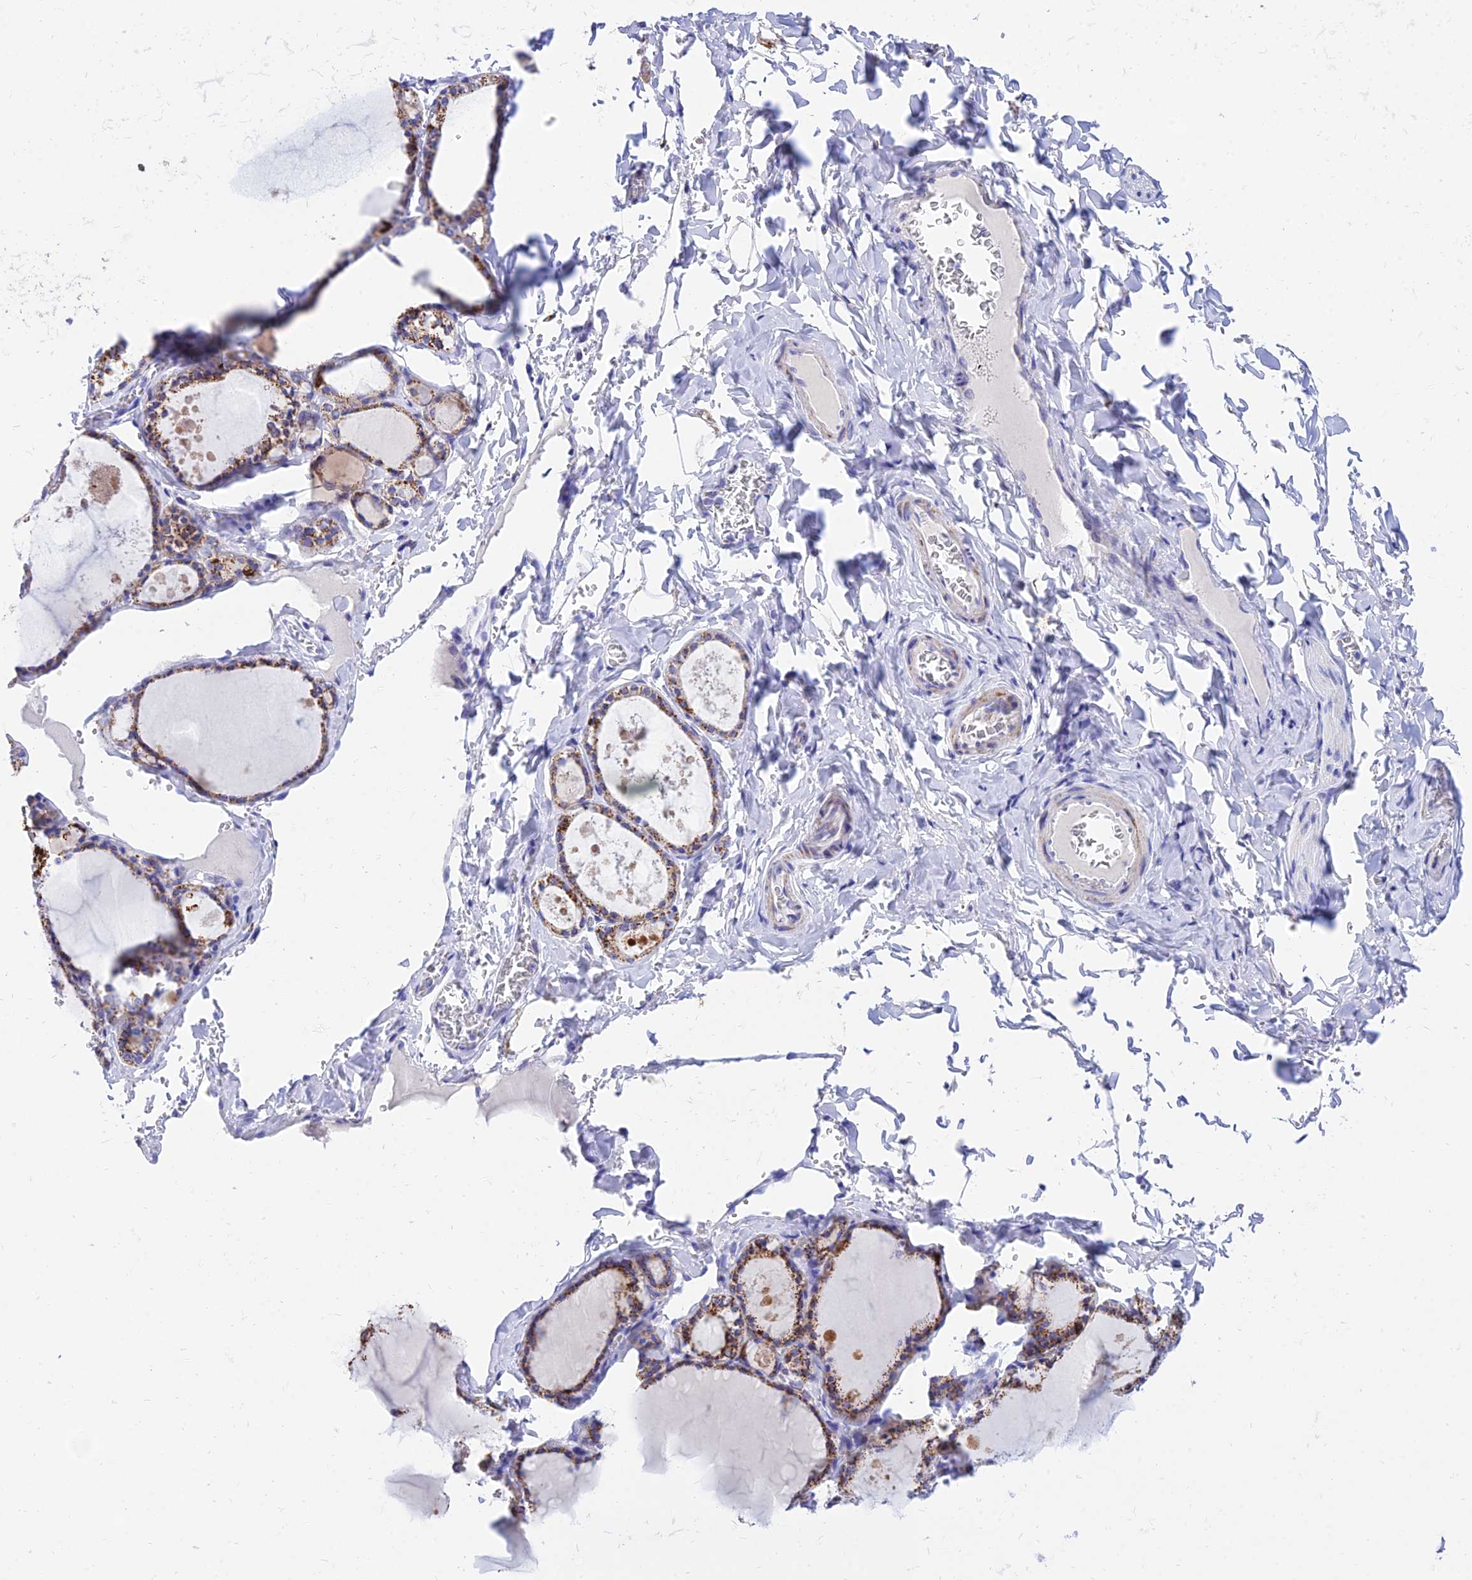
{"staining": {"intensity": "moderate", "quantity": ">75%", "location": "cytoplasmic/membranous"}, "tissue": "thyroid gland", "cell_type": "Glandular cells", "image_type": "normal", "snomed": [{"axis": "morphology", "description": "Normal tissue, NOS"}, {"axis": "topography", "description": "Thyroid gland"}], "caption": "Immunohistochemical staining of normal thyroid gland displays moderate cytoplasmic/membranous protein positivity in about >75% of glandular cells.", "gene": "PKN3", "patient": {"sex": "male", "age": 56}}